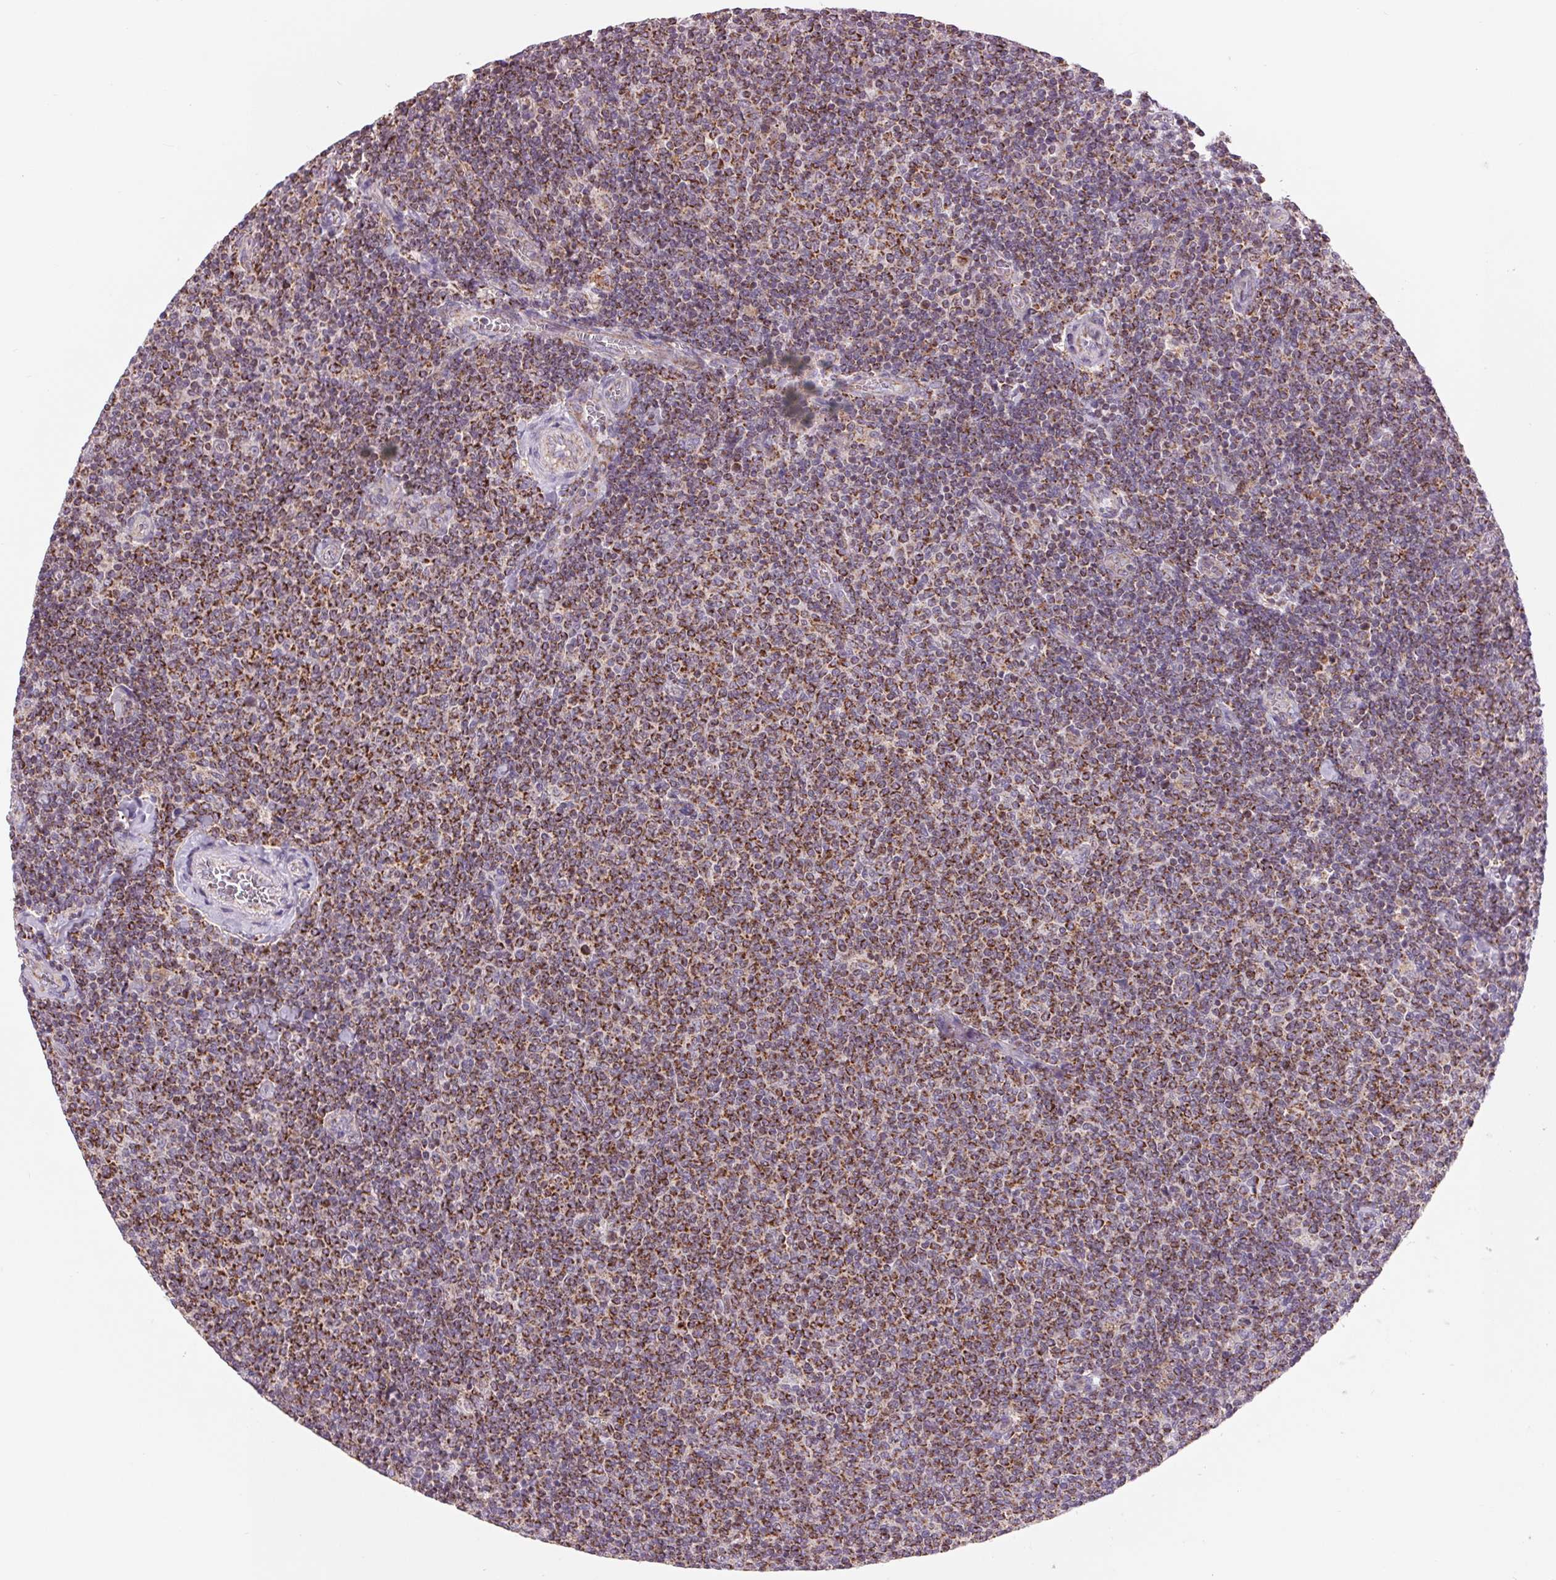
{"staining": {"intensity": "strong", "quantity": ">75%", "location": "cytoplasmic/membranous"}, "tissue": "lymphoma", "cell_type": "Tumor cells", "image_type": "cancer", "snomed": [{"axis": "morphology", "description": "Malignant lymphoma, non-Hodgkin's type, Low grade"}, {"axis": "topography", "description": "Lymph node"}], "caption": "Immunohistochemical staining of malignant lymphoma, non-Hodgkin's type (low-grade) demonstrates strong cytoplasmic/membranous protein staining in approximately >75% of tumor cells.", "gene": "COX6A1", "patient": {"sex": "male", "age": 52}}